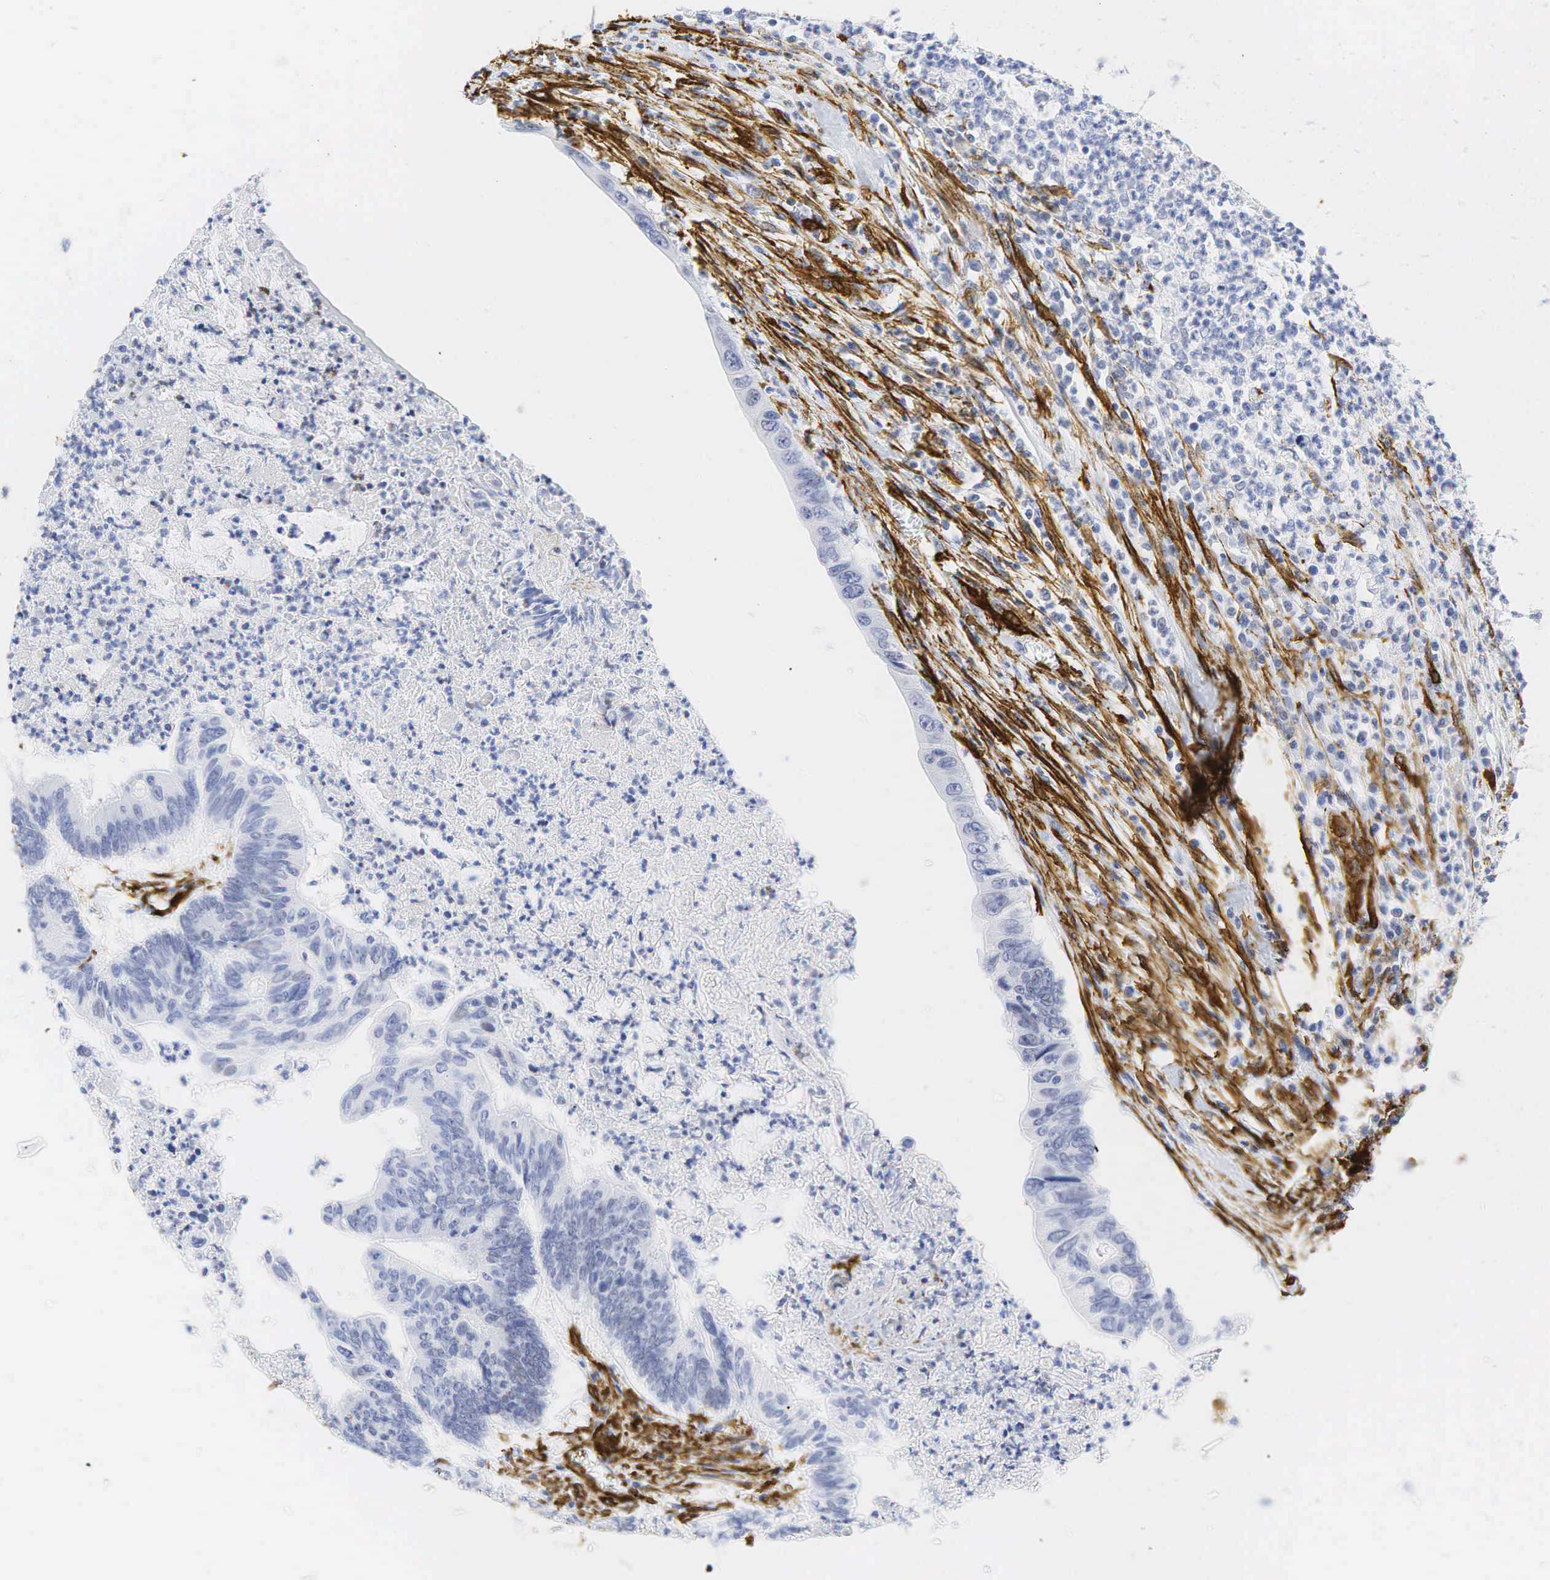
{"staining": {"intensity": "negative", "quantity": "none", "location": "none"}, "tissue": "colorectal cancer", "cell_type": "Tumor cells", "image_type": "cancer", "snomed": [{"axis": "morphology", "description": "Adenocarcinoma, NOS"}, {"axis": "topography", "description": "Colon"}], "caption": "A high-resolution histopathology image shows immunohistochemistry (IHC) staining of colorectal cancer, which shows no significant positivity in tumor cells. (Immunohistochemistry, brightfield microscopy, high magnification).", "gene": "ACTA2", "patient": {"sex": "male", "age": 65}}